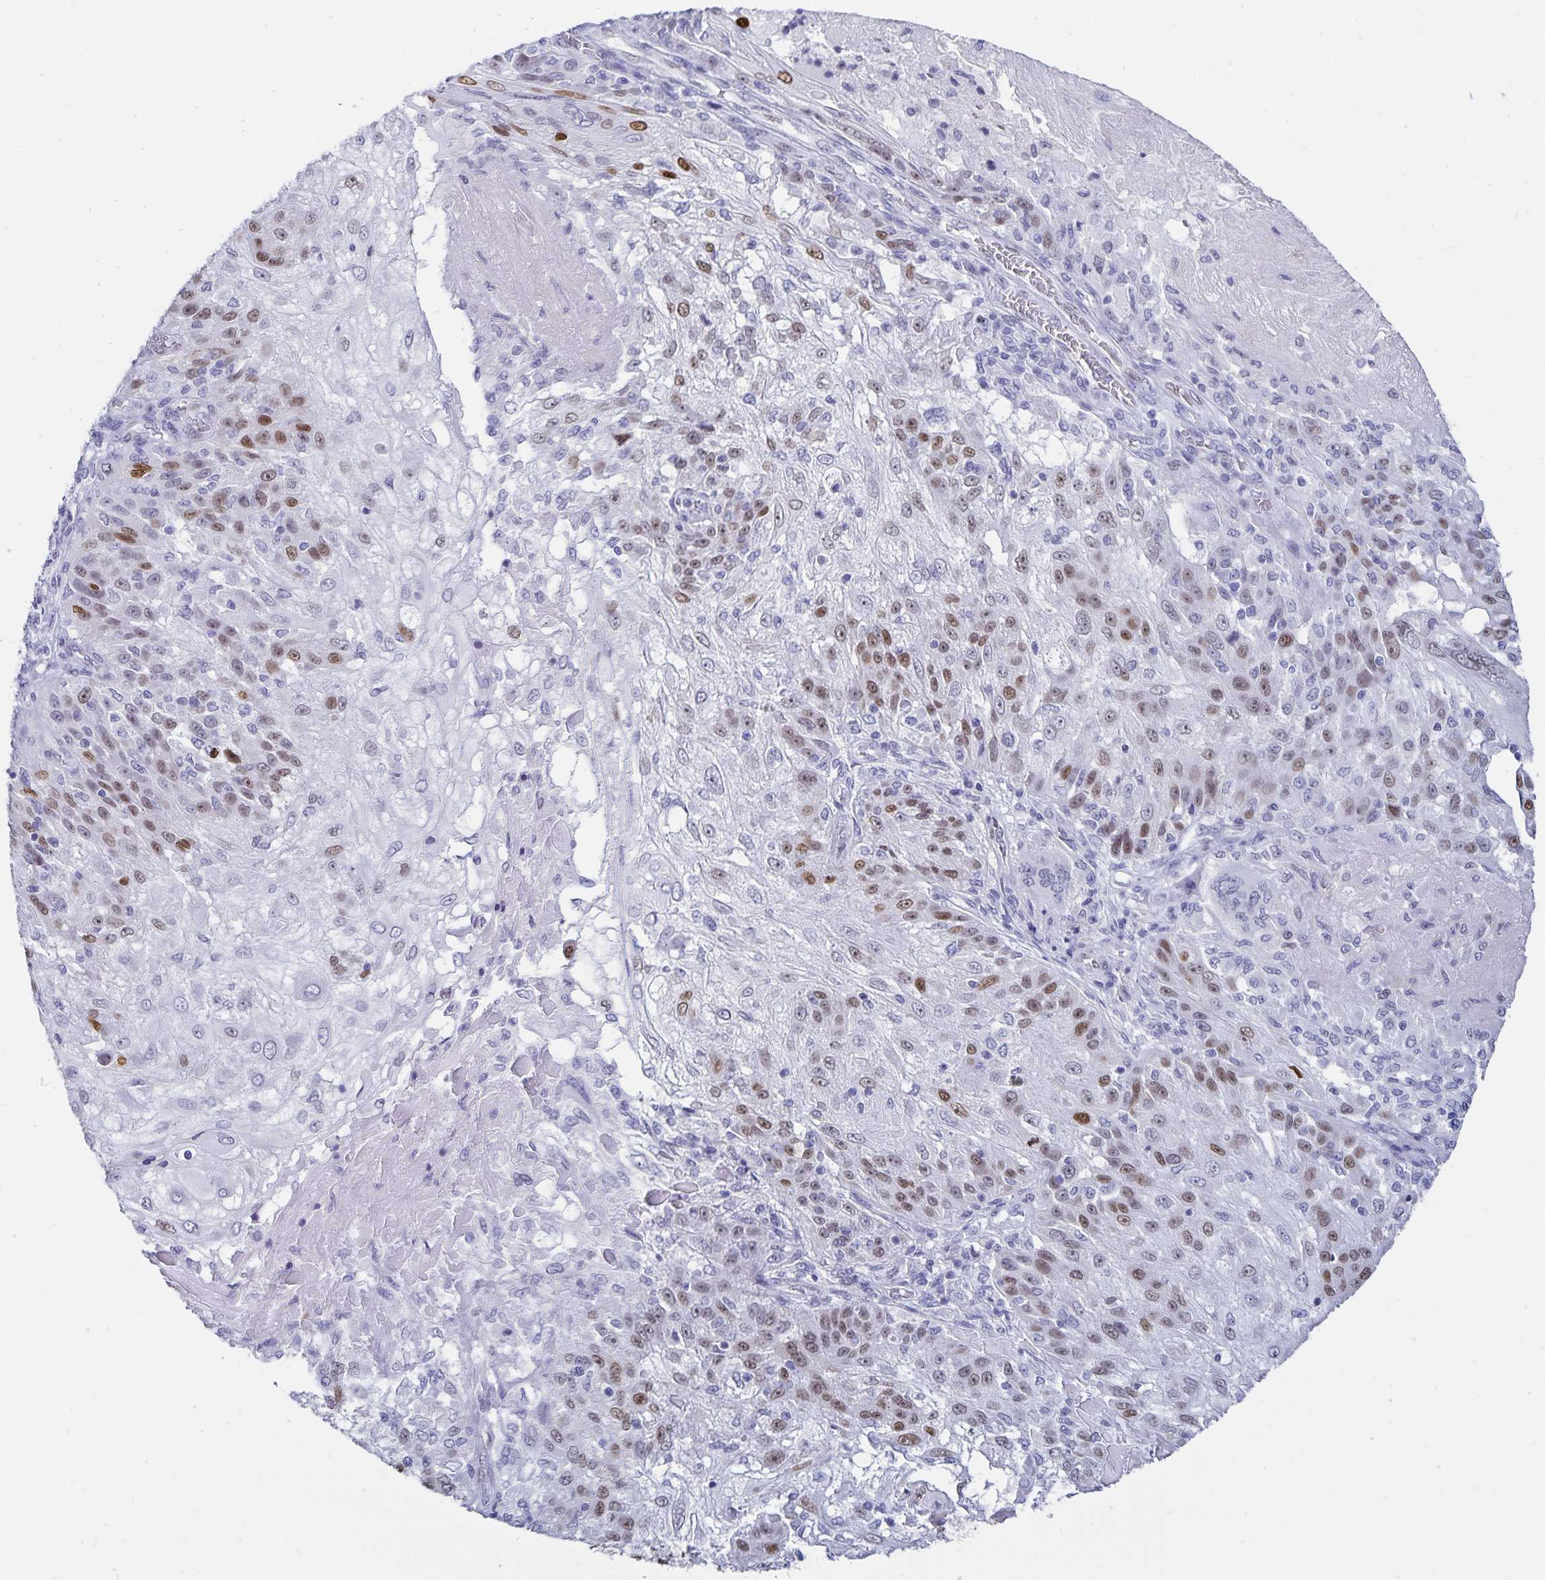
{"staining": {"intensity": "moderate", "quantity": "25%-75%", "location": "nuclear"}, "tissue": "skin cancer", "cell_type": "Tumor cells", "image_type": "cancer", "snomed": [{"axis": "morphology", "description": "Normal tissue, NOS"}, {"axis": "morphology", "description": "Squamous cell carcinoma, NOS"}, {"axis": "topography", "description": "Skin"}], "caption": "High-power microscopy captured an IHC photomicrograph of squamous cell carcinoma (skin), revealing moderate nuclear expression in about 25%-75% of tumor cells.", "gene": "HMGB3", "patient": {"sex": "female", "age": 83}}